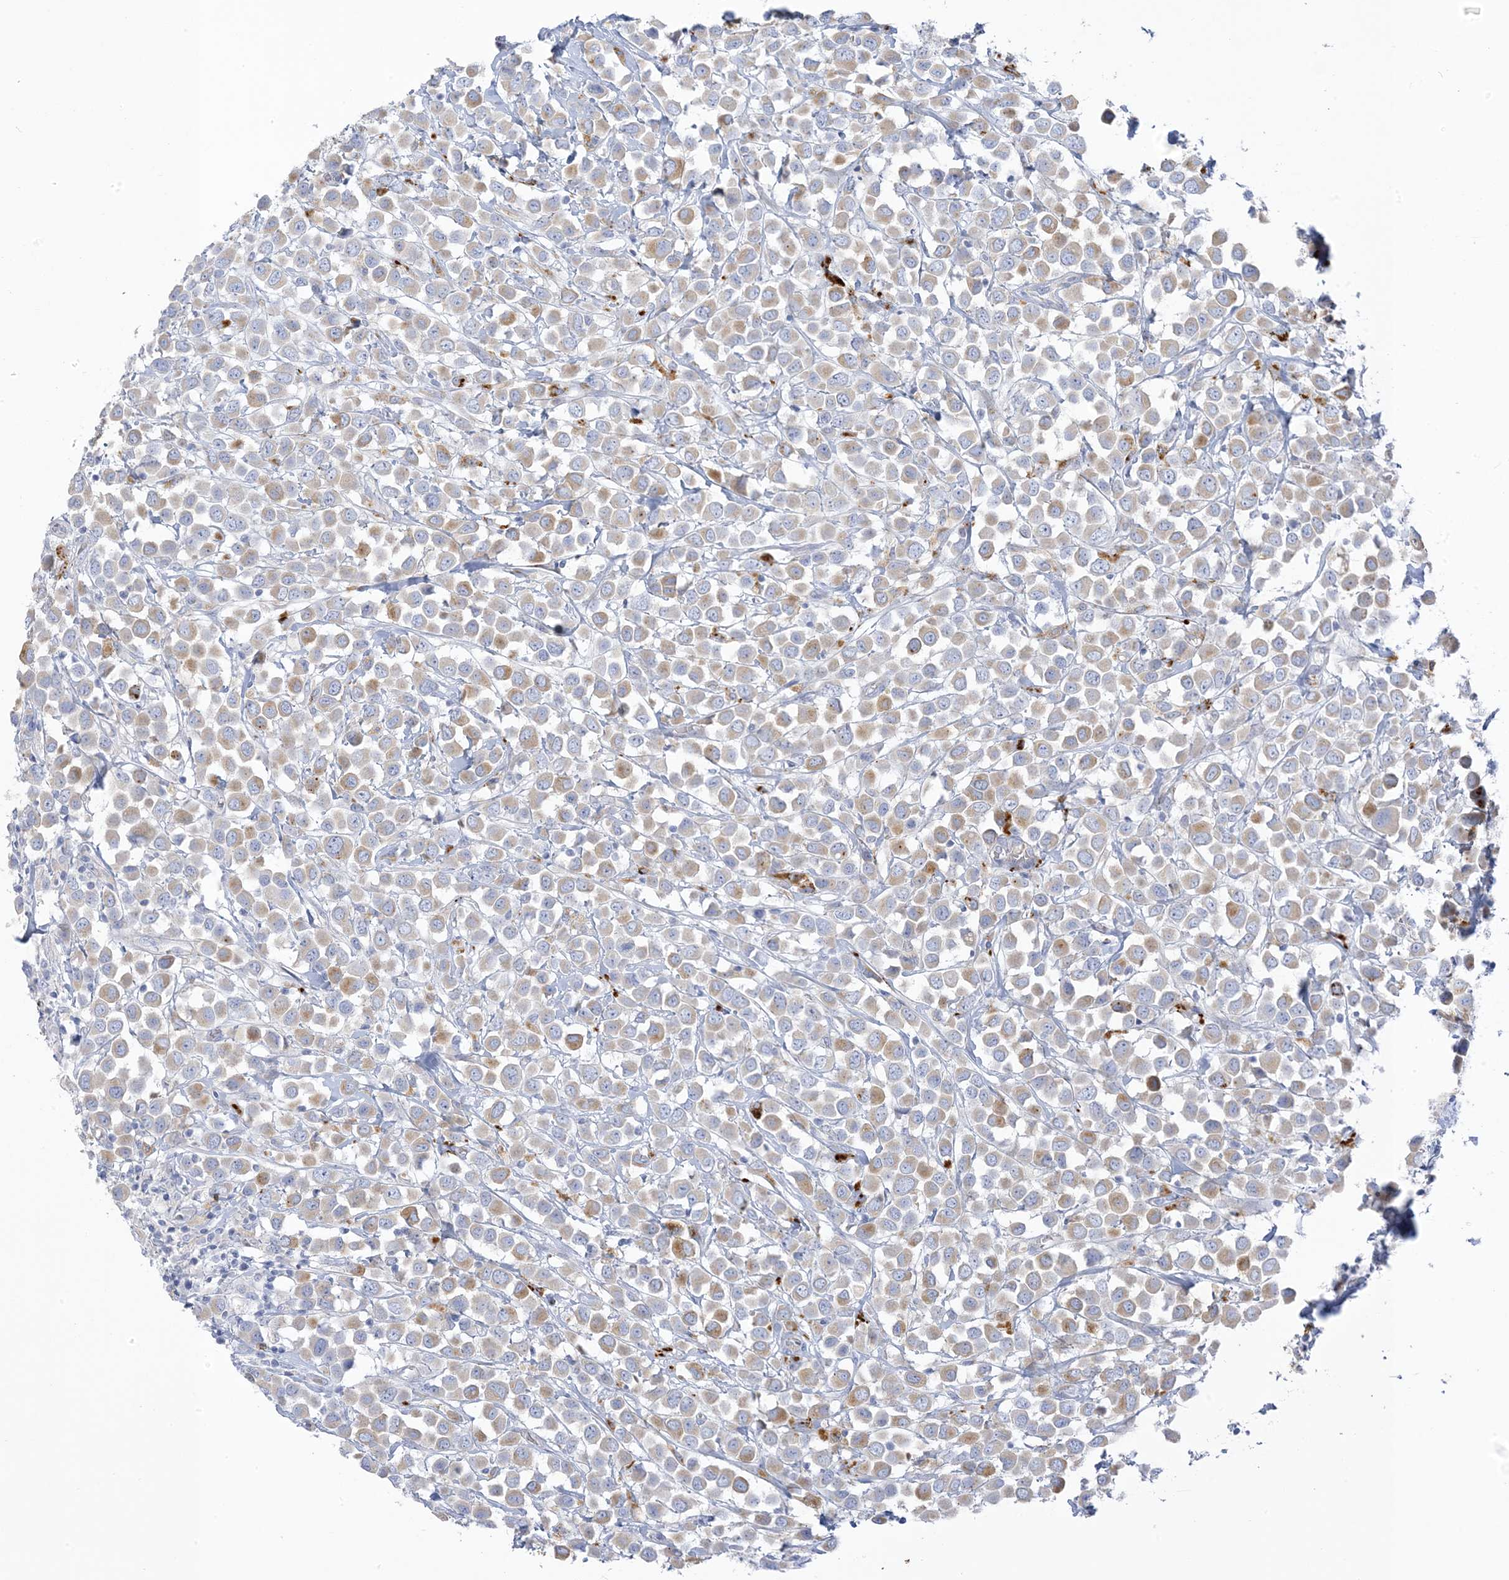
{"staining": {"intensity": "moderate", "quantity": "25%-75%", "location": "cytoplasmic/membranous"}, "tissue": "breast cancer", "cell_type": "Tumor cells", "image_type": "cancer", "snomed": [{"axis": "morphology", "description": "Duct carcinoma"}, {"axis": "topography", "description": "Breast"}], "caption": "Immunohistochemical staining of intraductal carcinoma (breast) displays moderate cytoplasmic/membranous protein staining in approximately 25%-75% of tumor cells.", "gene": "XIRP2", "patient": {"sex": "female", "age": 61}}